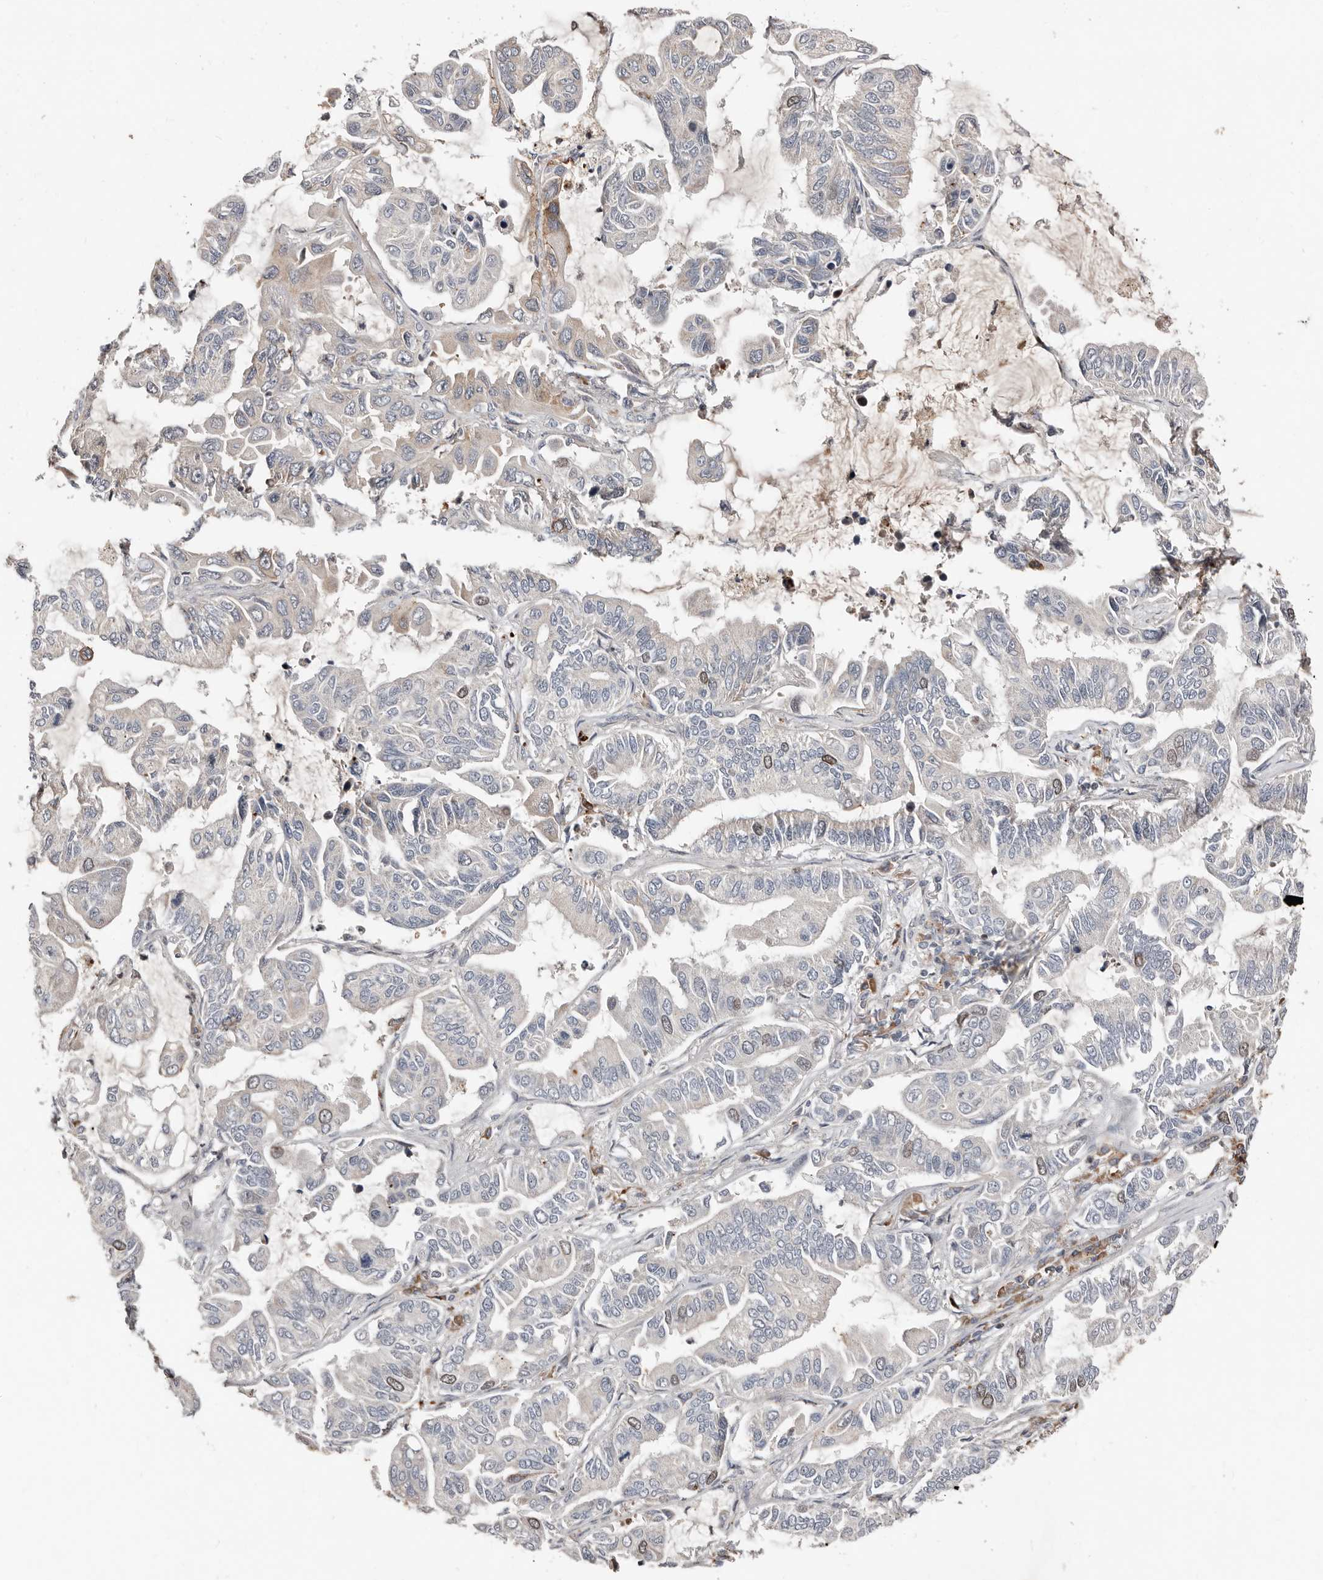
{"staining": {"intensity": "negative", "quantity": "none", "location": "none"}, "tissue": "lung cancer", "cell_type": "Tumor cells", "image_type": "cancer", "snomed": [{"axis": "morphology", "description": "Adenocarcinoma, NOS"}, {"axis": "topography", "description": "Lung"}], "caption": "Lung cancer was stained to show a protein in brown. There is no significant expression in tumor cells.", "gene": "SMYD4", "patient": {"sex": "male", "age": 64}}